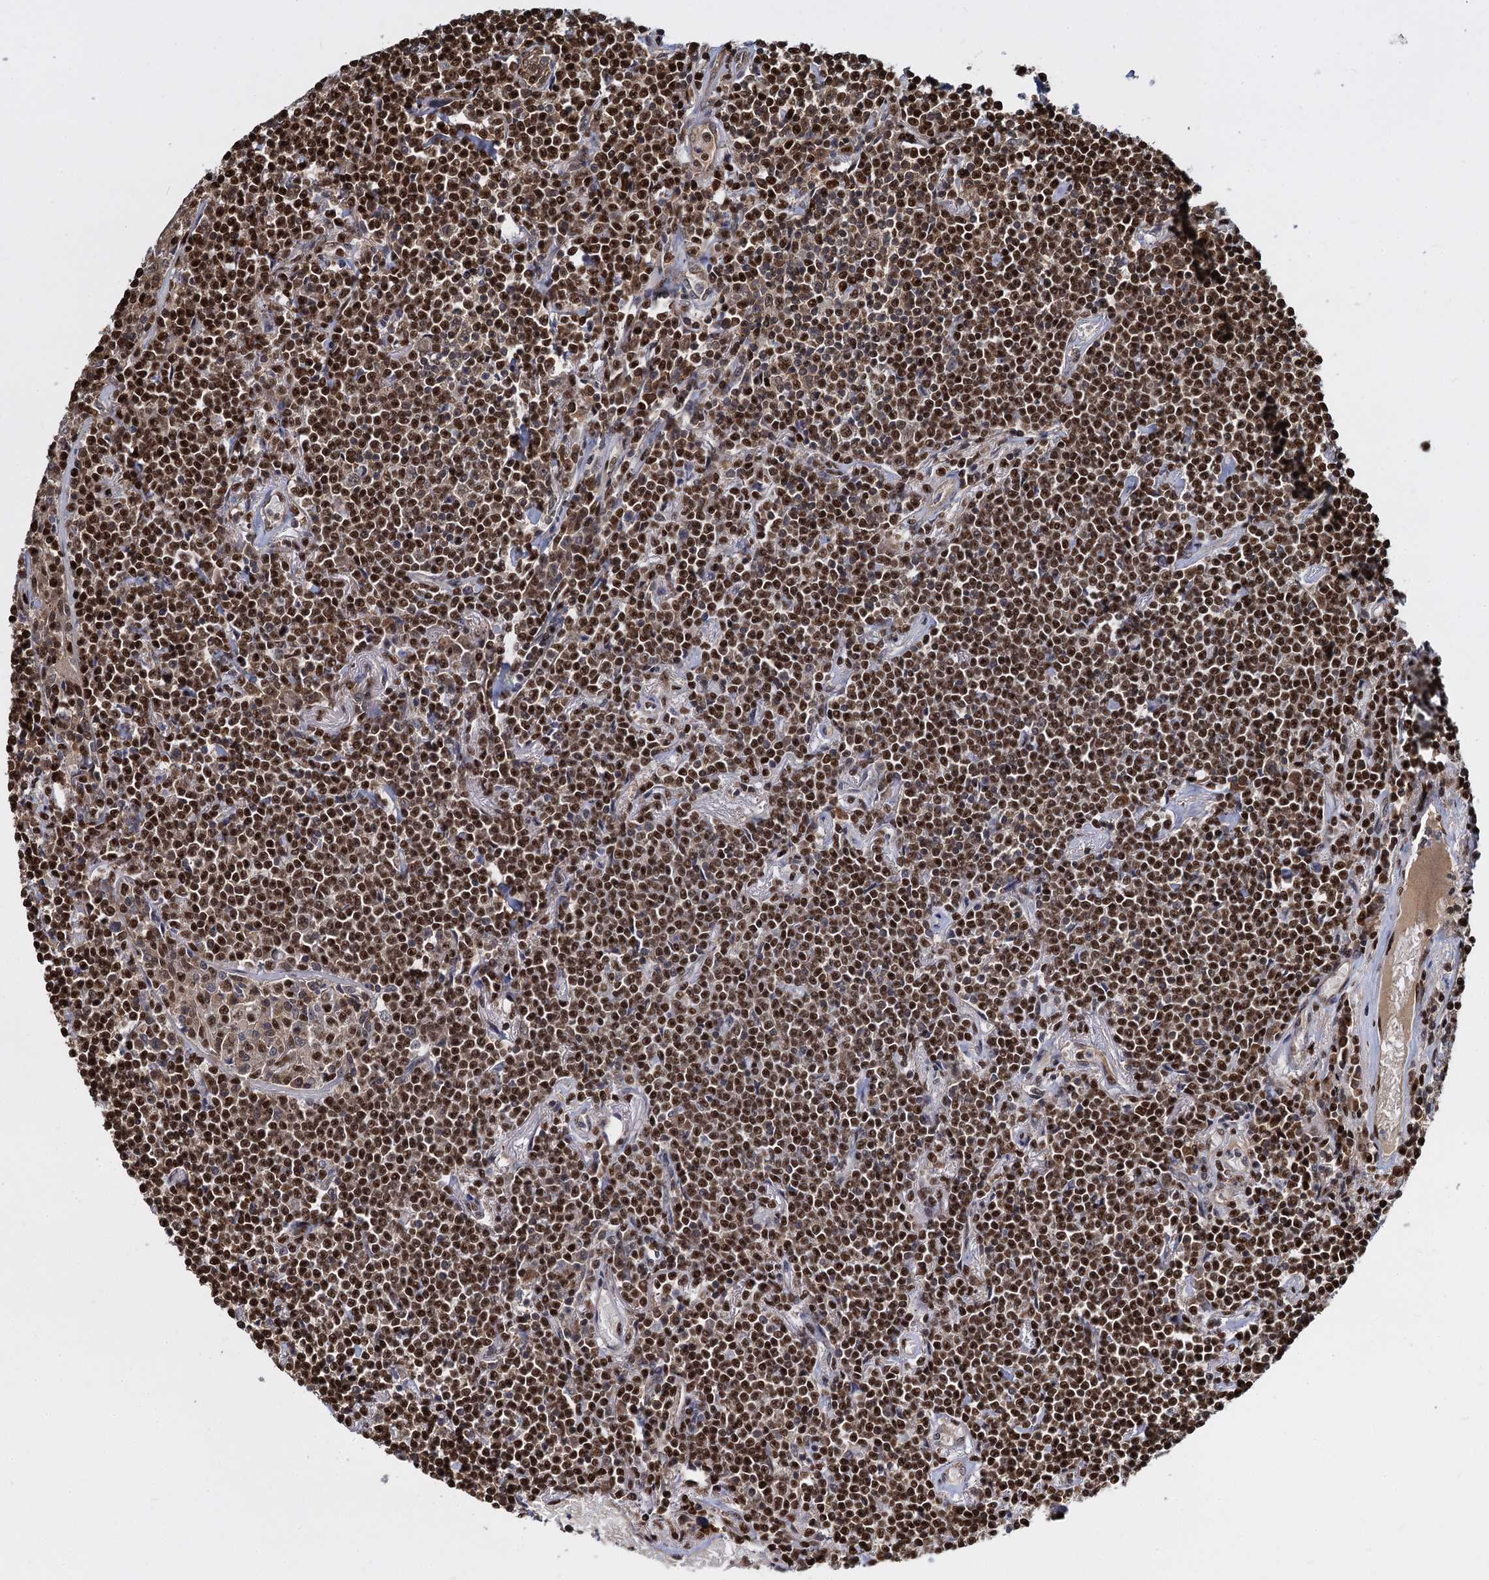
{"staining": {"intensity": "strong", "quantity": ">75%", "location": "nuclear"}, "tissue": "lymphoma", "cell_type": "Tumor cells", "image_type": "cancer", "snomed": [{"axis": "morphology", "description": "Malignant lymphoma, non-Hodgkin's type, Low grade"}, {"axis": "topography", "description": "Lung"}], "caption": "Malignant lymphoma, non-Hodgkin's type (low-grade) stained with a brown dye reveals strong nuclear positive expression in about >75% of tumor cells.", "gene": "DCPS", "patient": {"sex": "female", "age": 71}}